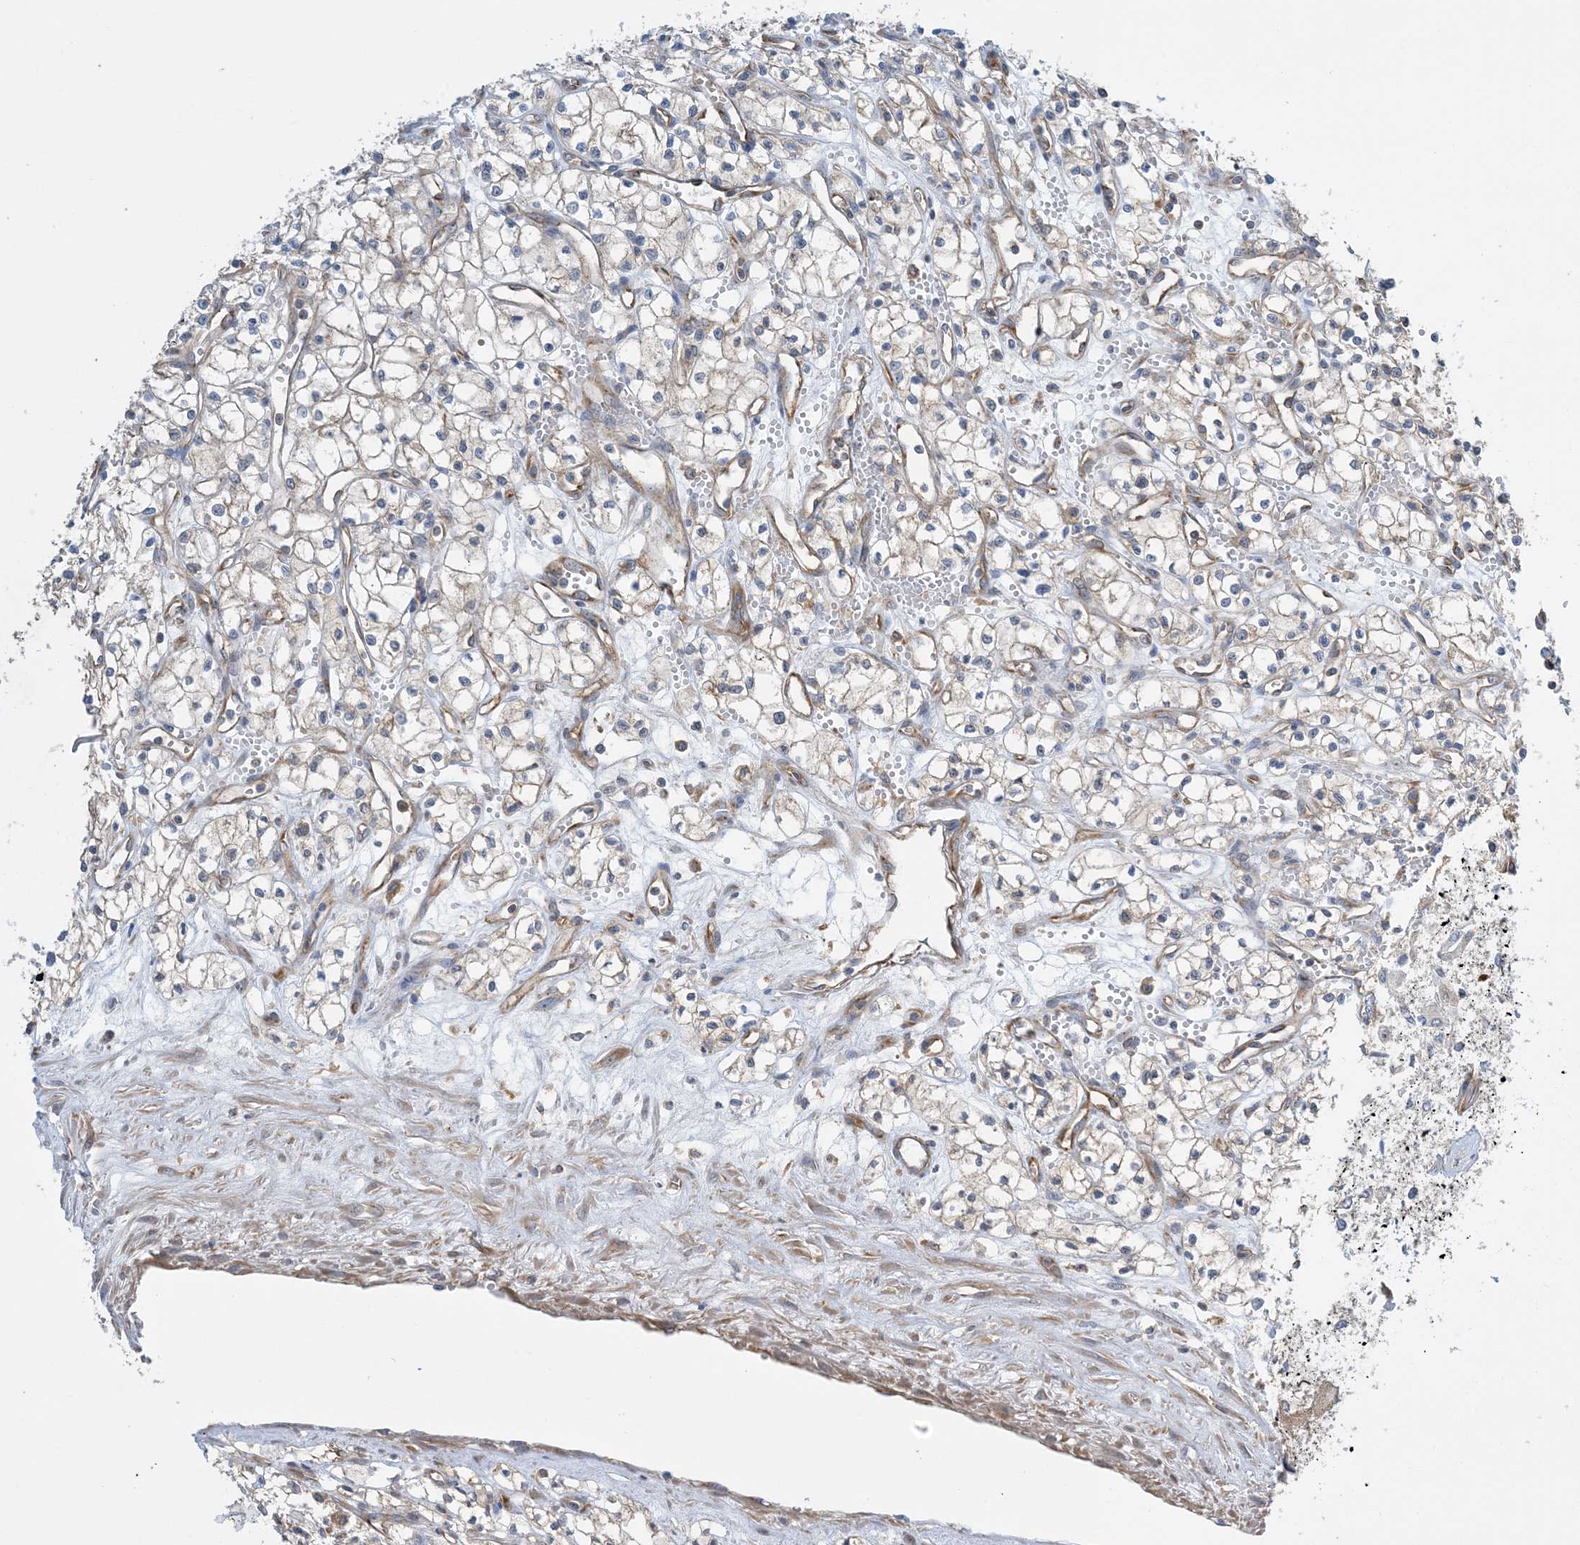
{"staining": {"intensity": "weak", "quantity": "25%-75%", "location": "cytoplasmic/membranous"}, "tissue": "renal cancer", "cell_type": "Tumor cells", "image_type": "cancer", "snomed": [{"axis": "morphology", "description": "Adenocarcinoma, NOS"}, {"axis": "topography", "description": "Kidney"}], "caption": "Weak cytoplasmic/membranous positivity is appreciated in about 25%-75% of tumor cells in renal cancer (adenocarcinoma).", "gene": "SIDT1", "patient": {"sex": "male", "age": 59}}